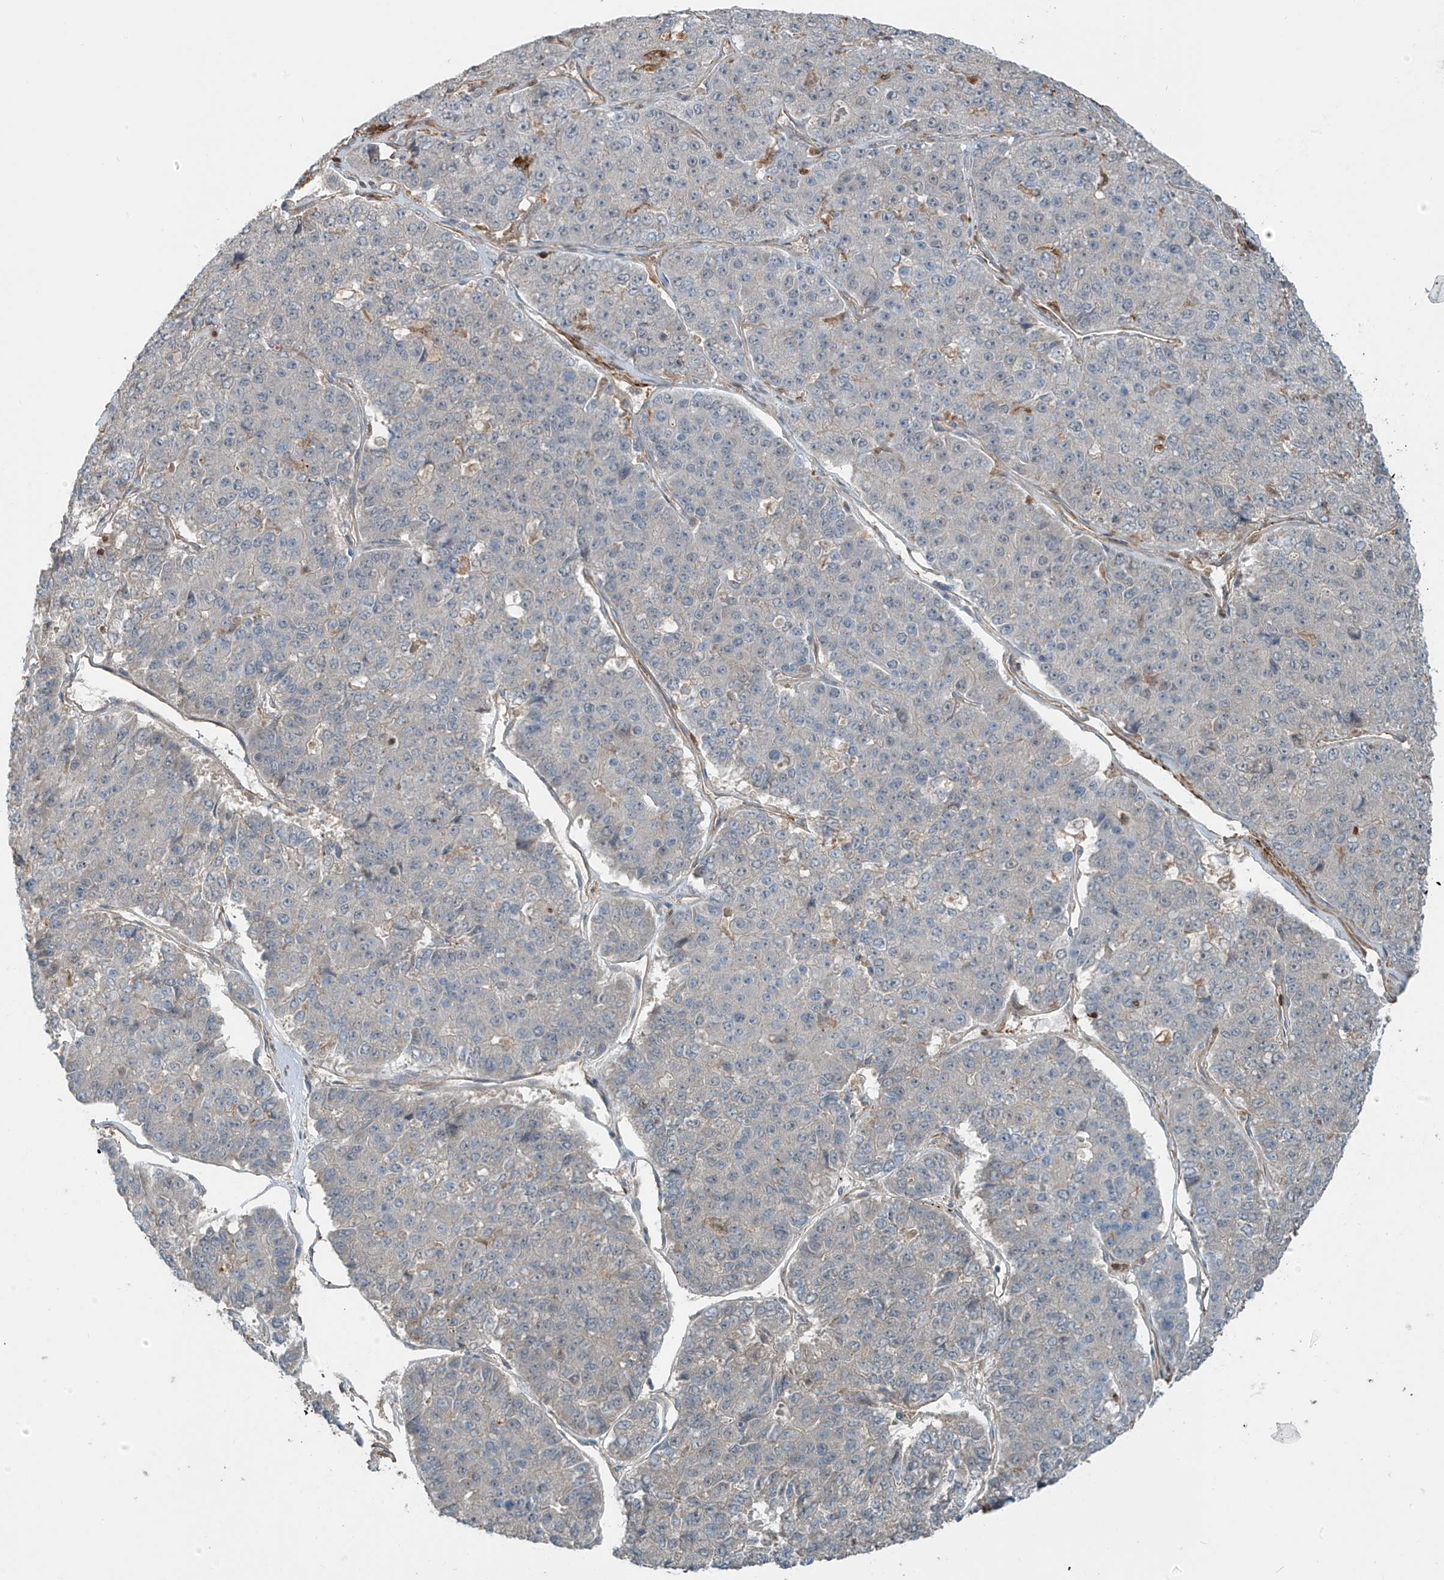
{"staining": {"intensity": "negative", "quantity": "none", "location": "none"}, "tissue": "pancreatic cancer", "cell_type": "Tumor cells", "image_type": "cancer", "snomed": [{"axis": "morphology", "description": "Adenocarcinoma, NOS"}, {"axis": "topography", "description": "Pancreas"}], "caption": "Protein analysis of pancreatic cancer exhibits no significant positivity in tumor cells.", "gene": "SH3BGRL3", "patient": {"sex": "male", "age": 50}}